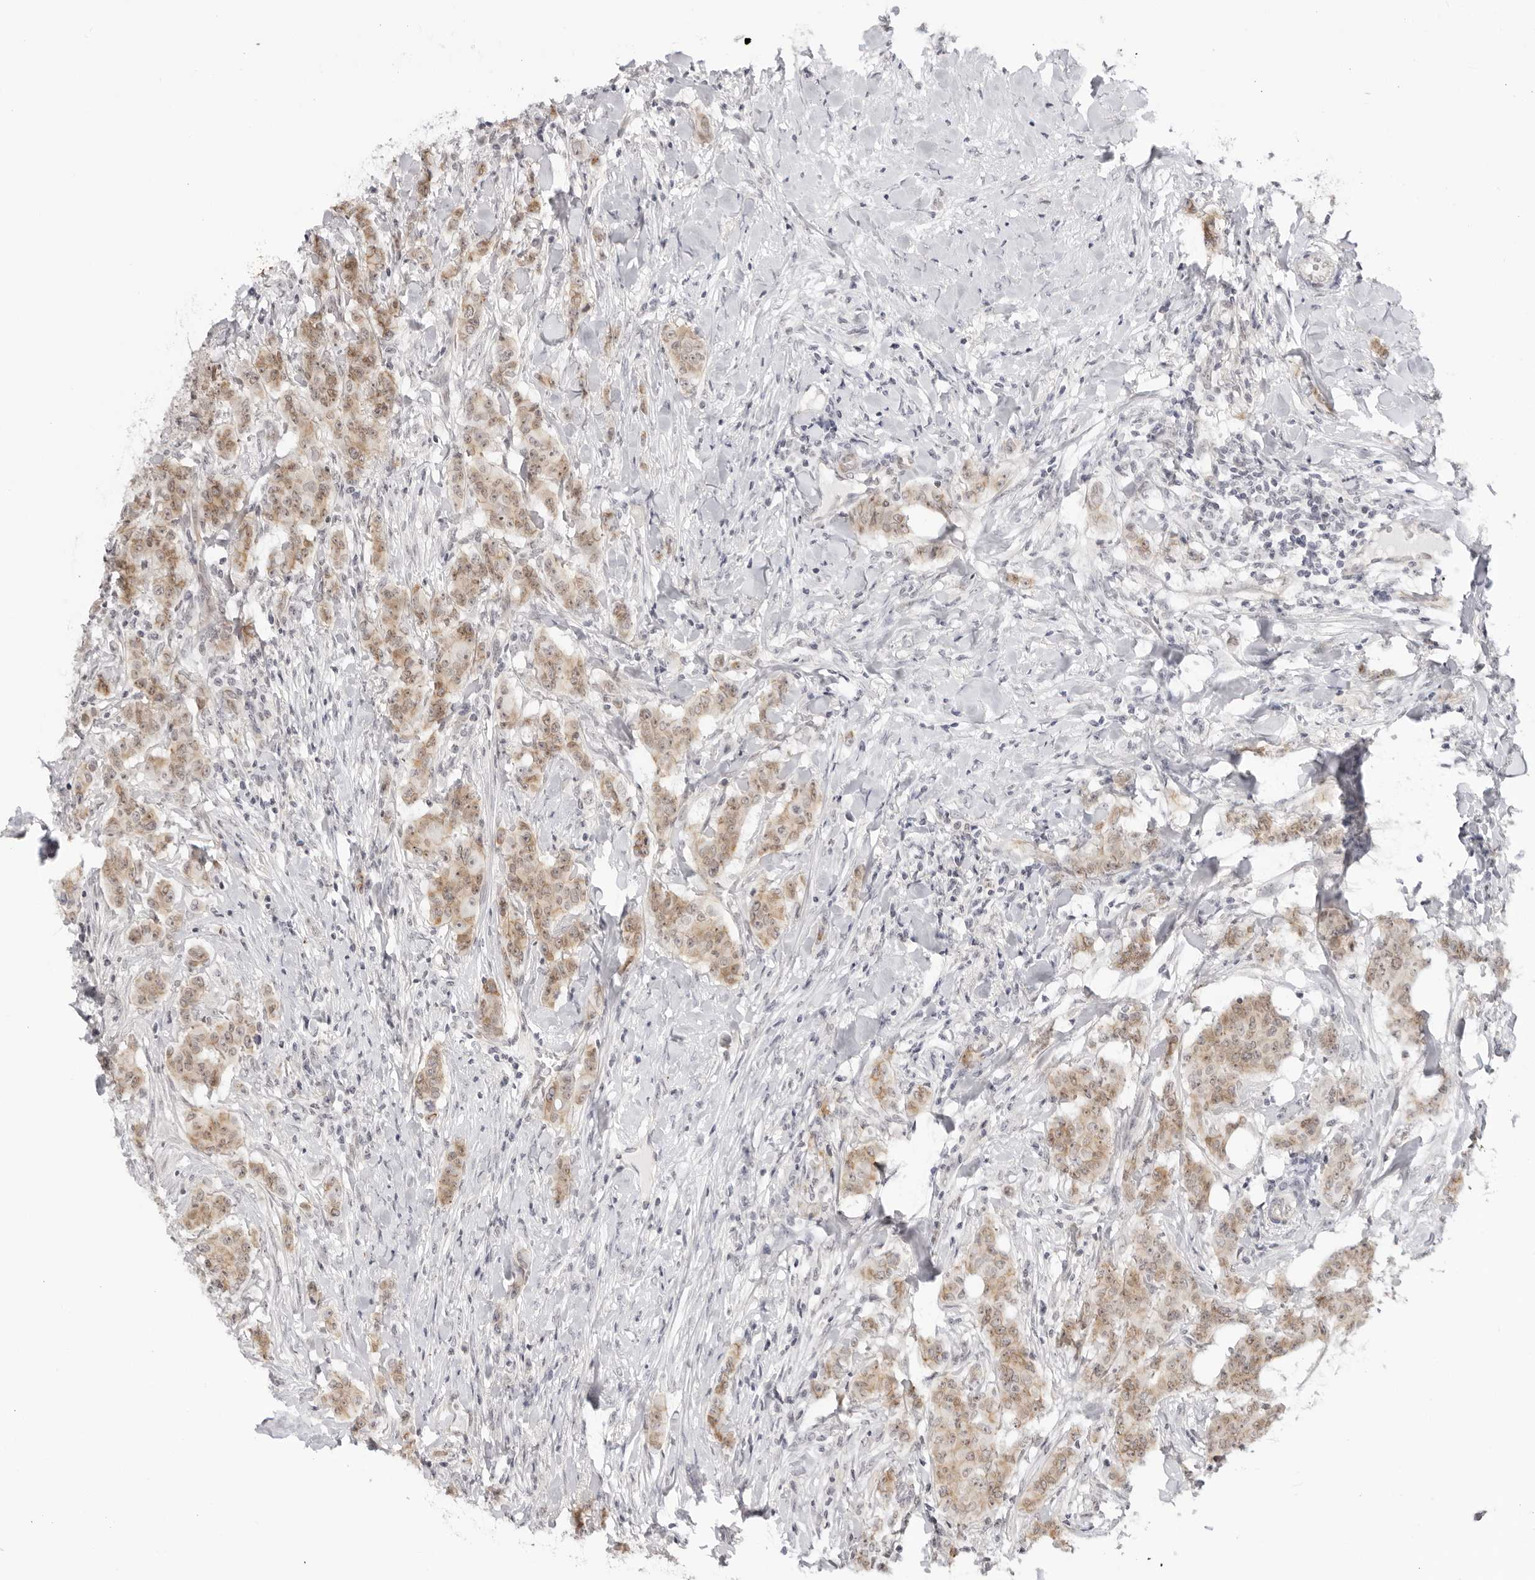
{"staining": {"intensity": "moderate", "quantity": ">75%", "location": "cytoplasmic/membranous"}, "tissue": "breast cancer", "cell_type": "Tumor cells", "image_type": "cancer", "snomed": [{"axis": "morphology", "description": "Duct carcinoma"}, {"axis": "topography", "description": "Breast"}], "caption": "Immunohistochemistry image of breast cancer (intraductal carcinoma) stained for a protein (brown), which demonstrates medium levels of moderate cytoplasmic/membranous expression in about >75% of tumor cells.", "gene": "TRAPPC3", "patient": {"sex": "female", "age": 40}}